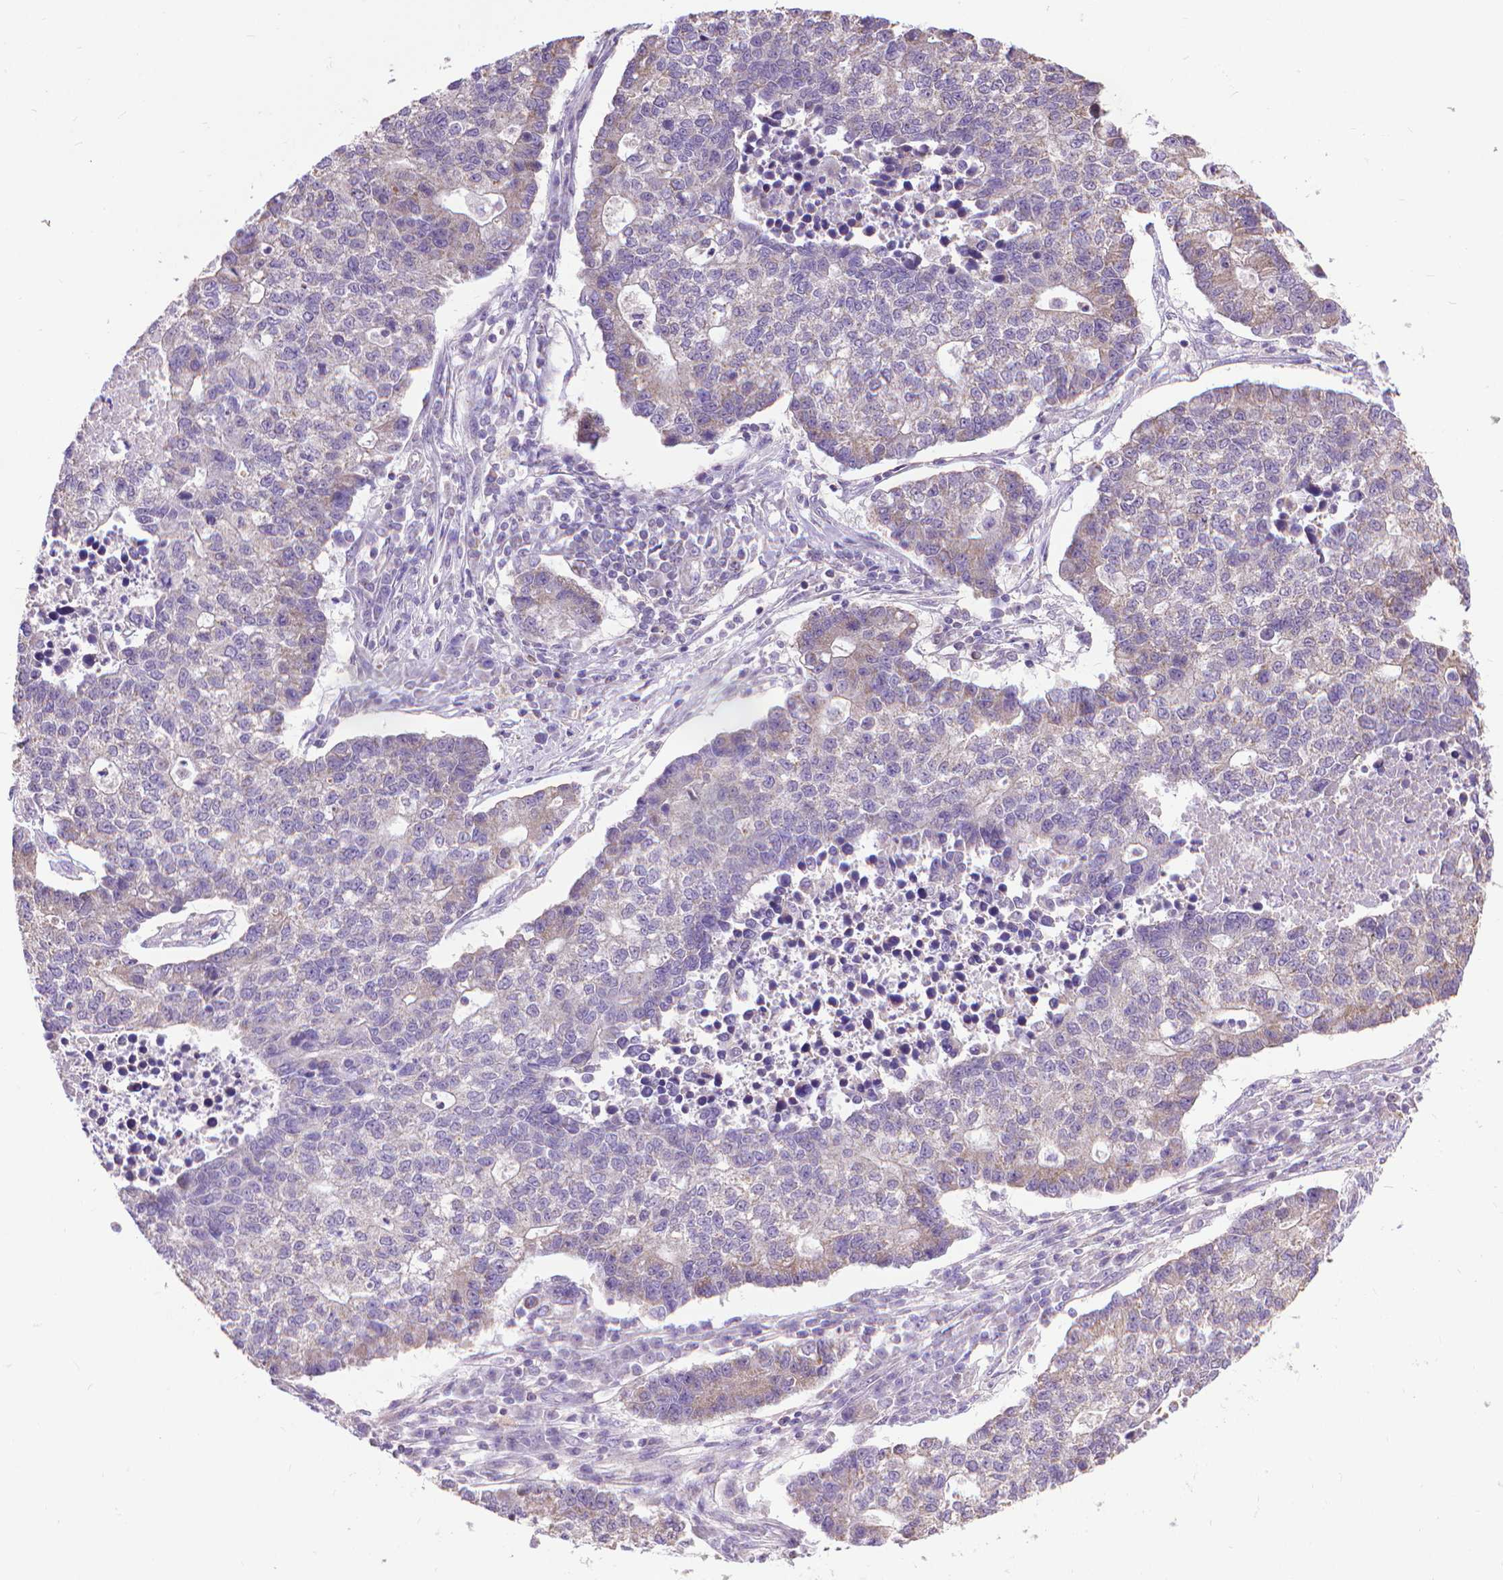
{"staining": {"intensity": "weak", "quantity": "<25%", "location": "cytoplasmic/membranous"}, "tissue": "lung cancer", "cell_type": "Tumor cells", "image_type": "cancer", "snomed": [{"axis": "morphology", "description": "Adenocarcinoma, NOS"}, {"axis": "topography", "description": "Lung"}], "caption": "Tumor cells show no significant staining in lung cancer.", "gene": "SYN1", "patient": {"sex": "male", "age": 57}}